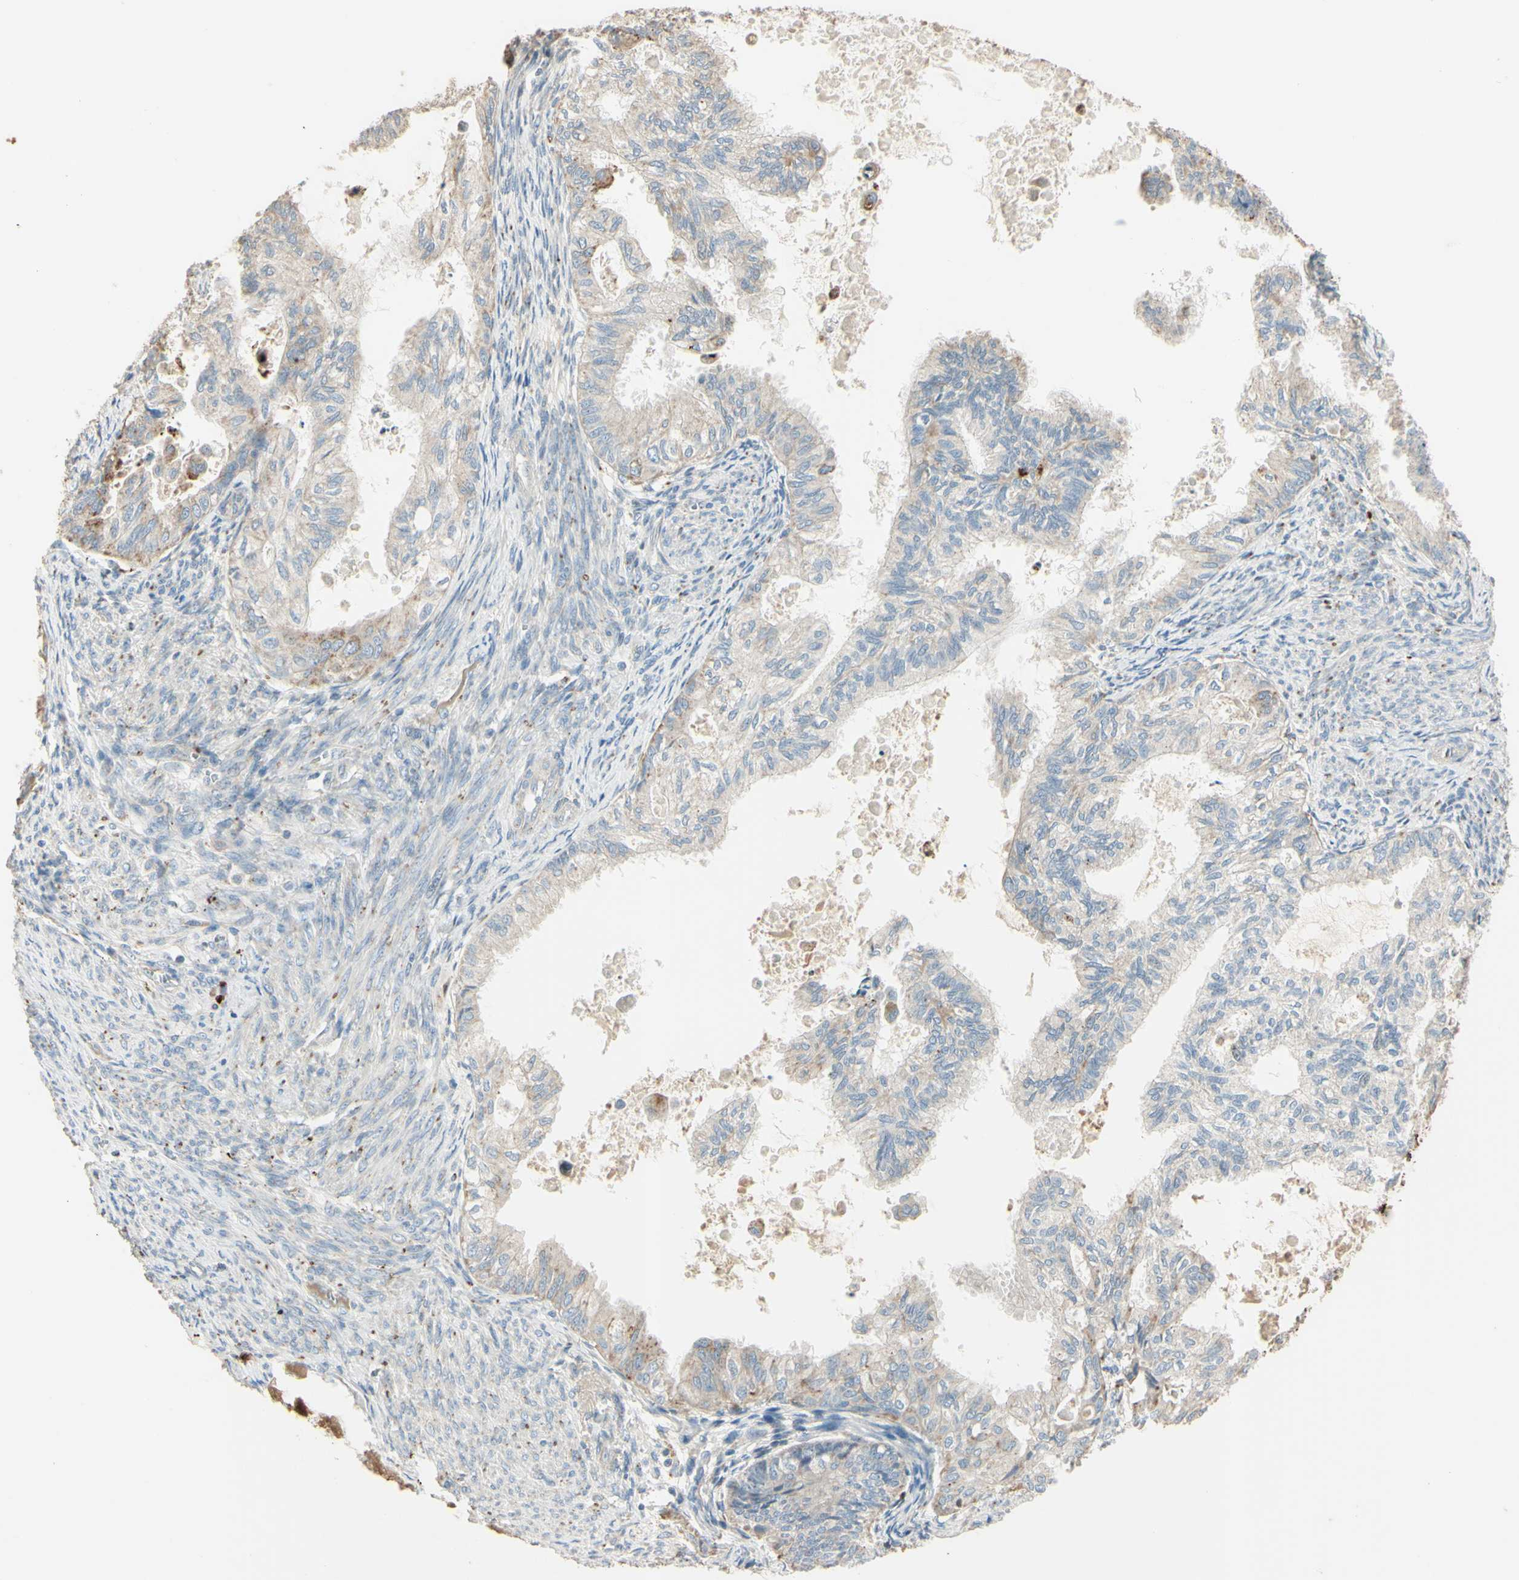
{"staining": {"intensity": "weak", "quantity": ">75%", "location": "cytoplasmic/membranous"}, "tissue": "cervical cancer", "cell_type": "Tumor cells", "image_type": "cancer", "snomed": [{"axis": "morphology", "description": "Normal tissue, NOS"}, {"axis": "morphology", "description": "Adenocarcinoma, NOS"}, {"axis": "topography", "description": "Cervix"}, {"axis": "topography", "description": "Endometrium"}], "caption": "A micrograph of cervical adenocarcinoma stained for a protein shows weak cytoplasmic/membranous brown staining in tumor cells.", "gene": "ANGPTL1", "patient": {"sex": "female", "age": 86}}